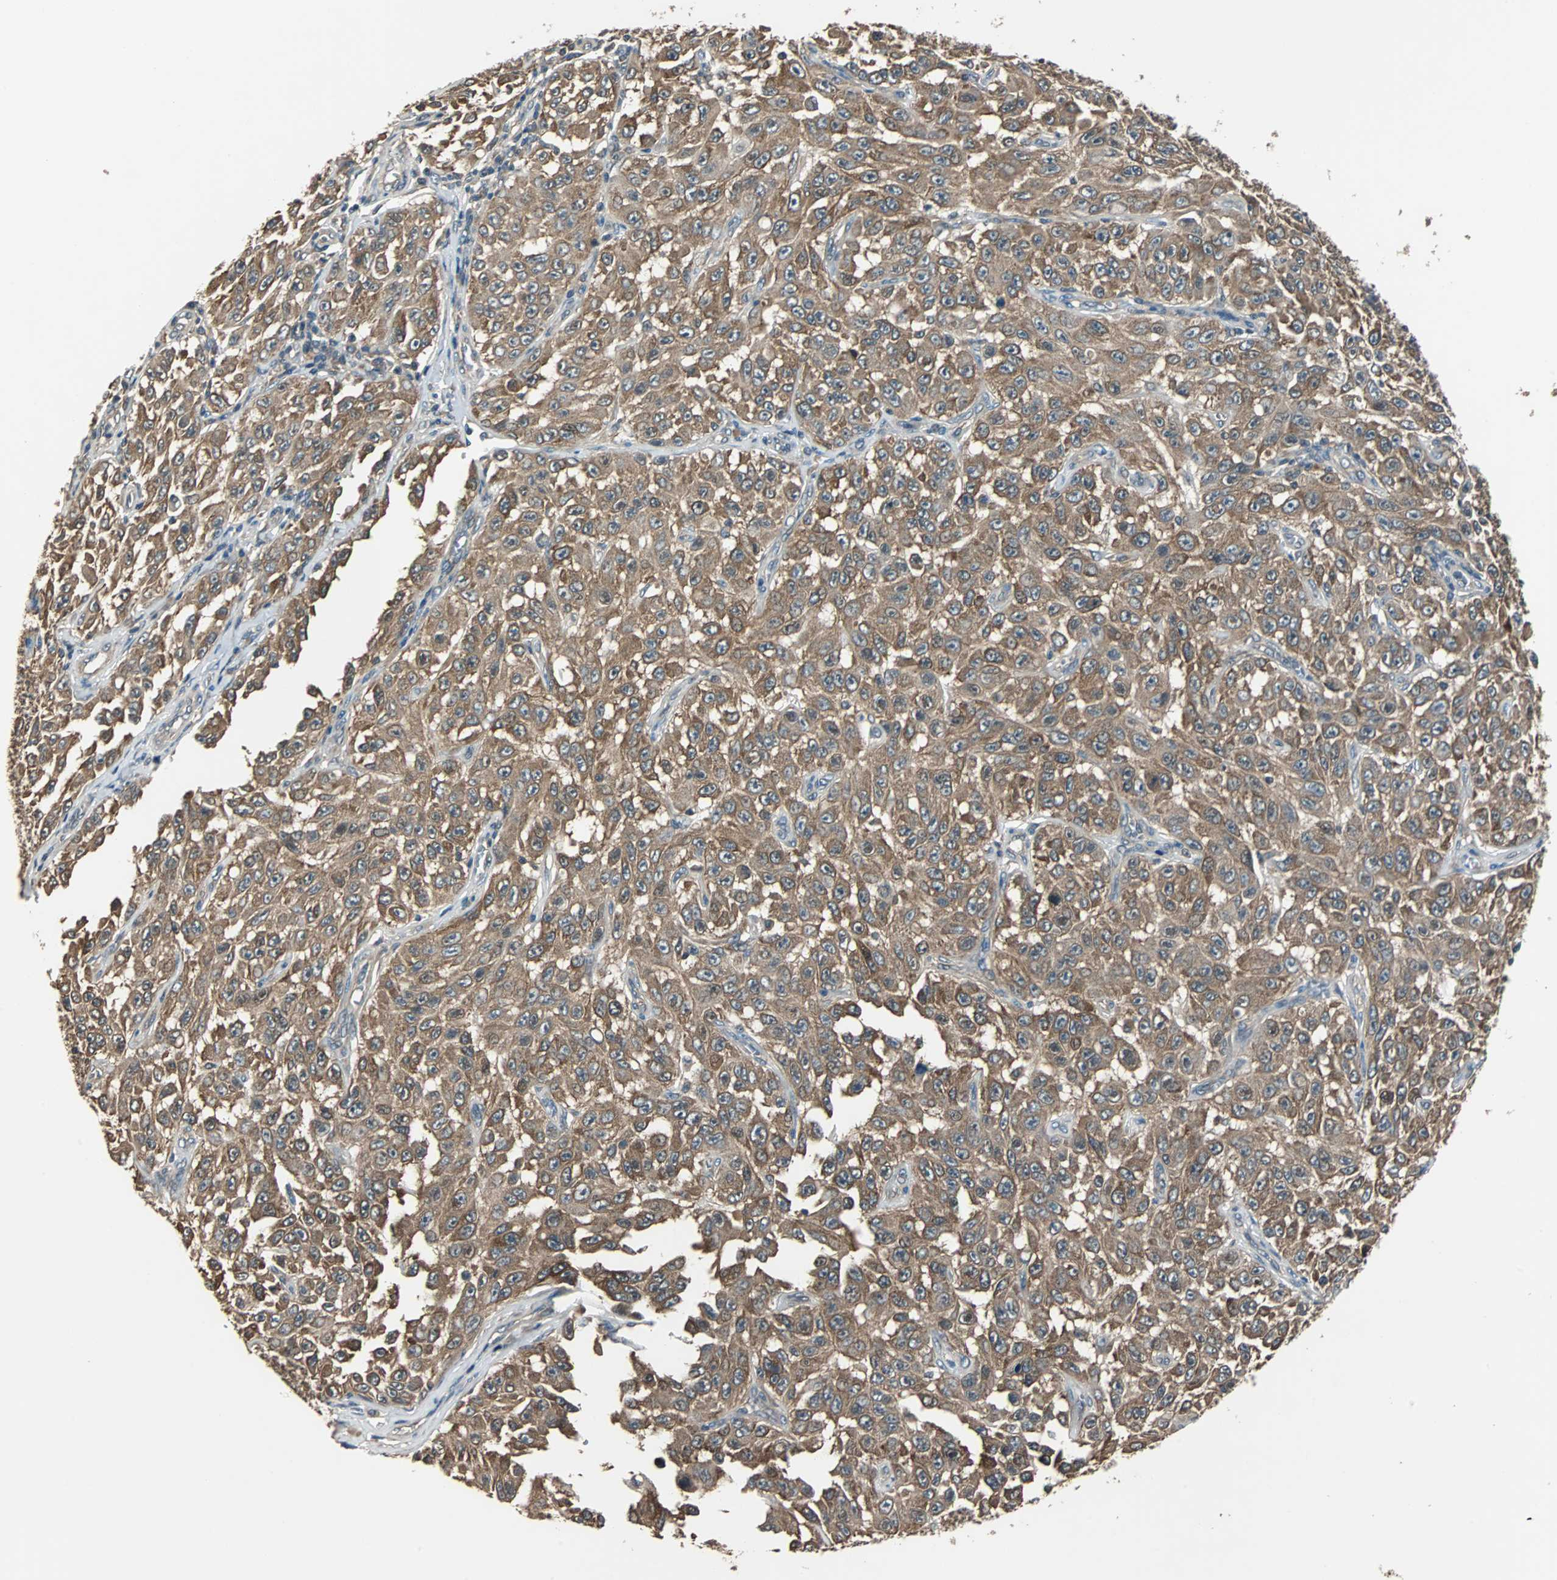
{"staining": {"intensity": "moderate", "quantity": ">75%", "location": "cytoplasmic/membranous"}, "tissue": "melanoma", "cell_type": "Tumor cells", "image_type": "cancer", "snomed": [{"axis": "morphology", "description": "Malignant melanoma, NOS"}, {"axis": "topography", "description": "Skin"}], "caption": "Brown immunohistochemical staining in melanoma reveals moderate cytoplasmic/membranous expression in about >75% of tumor cells.", "gene": "ABHD2", "patient": {"sex": "male", "age": 30}}